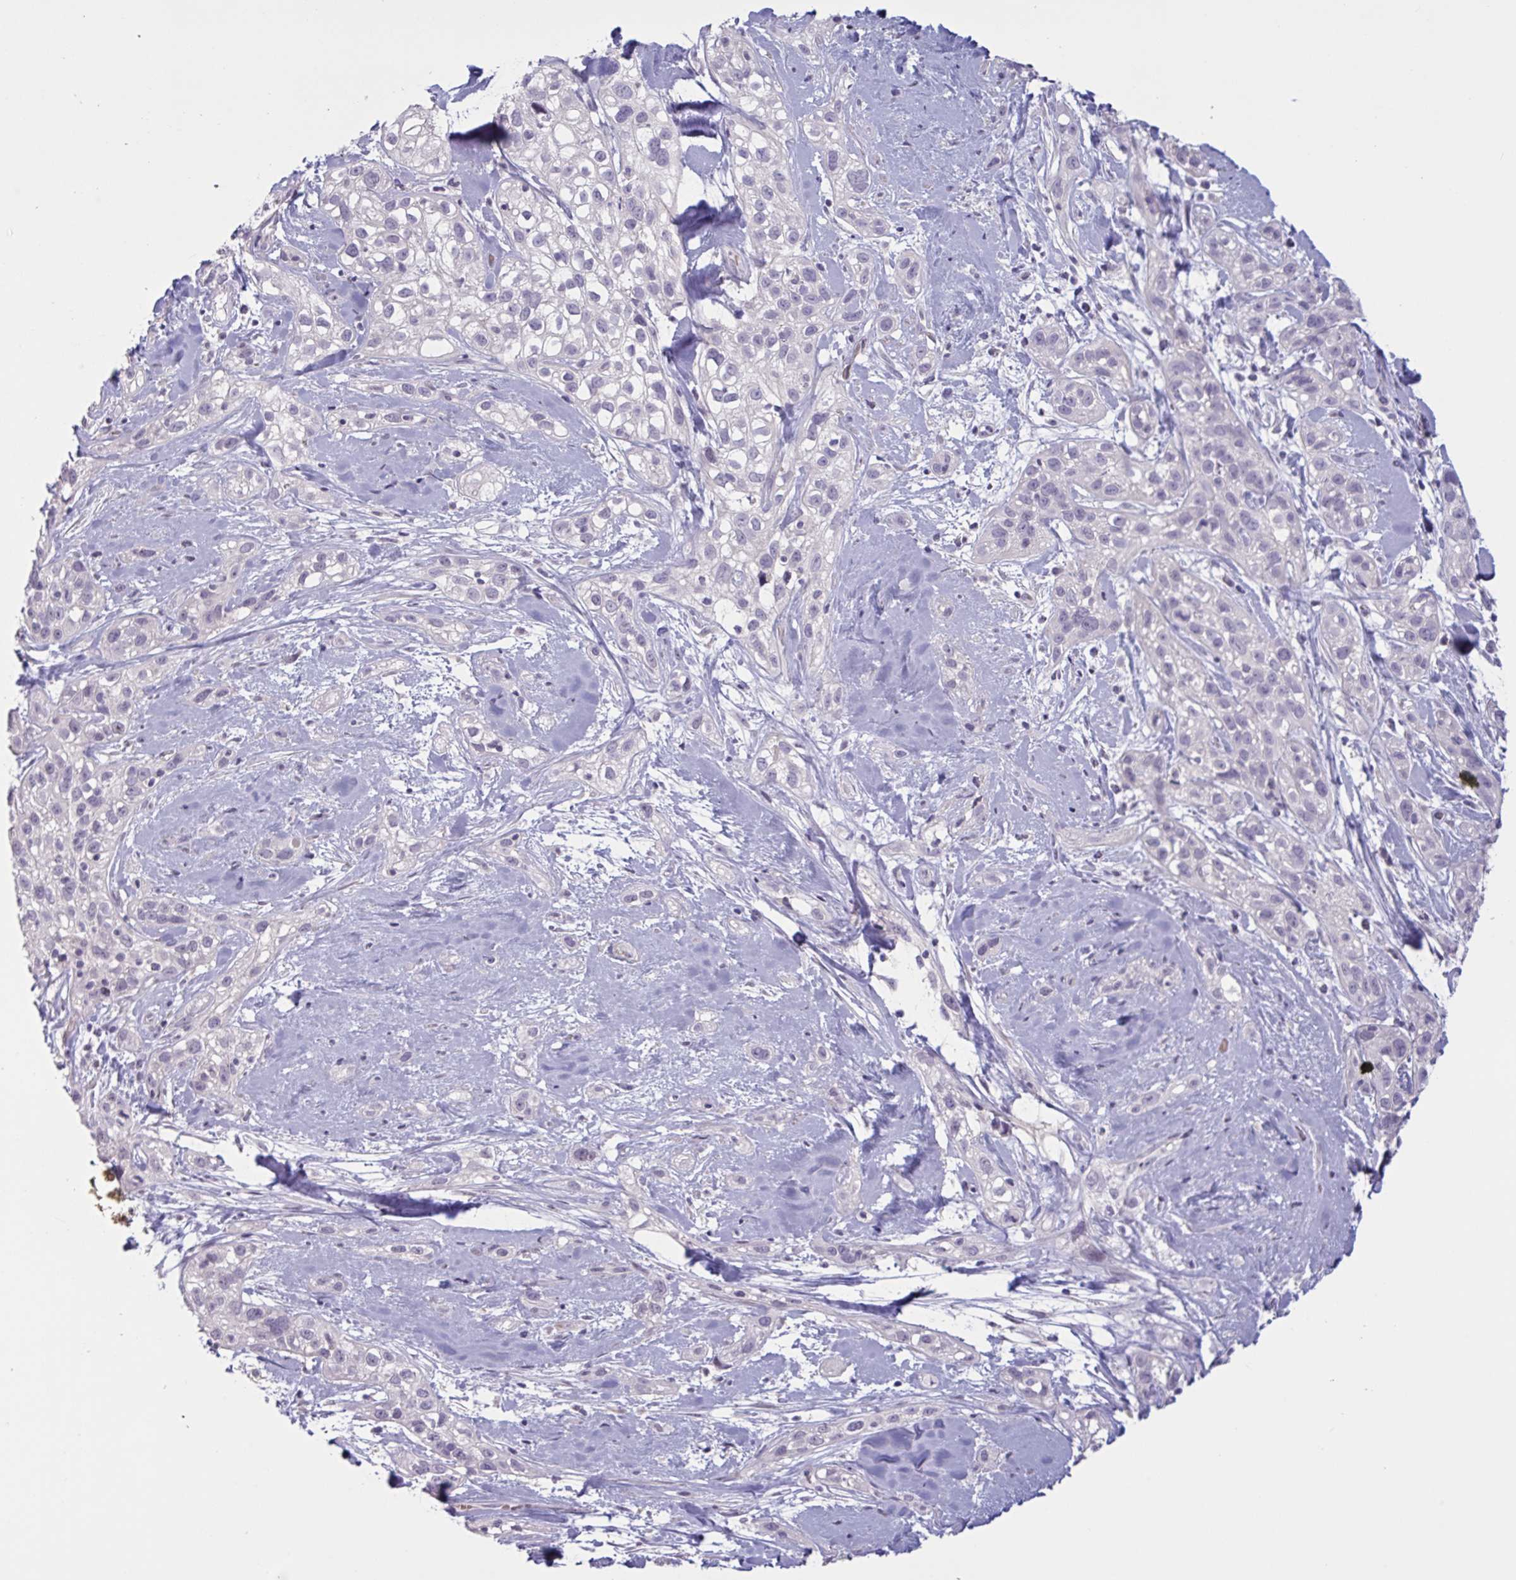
{"staining": {"intensity": "negative", "quantity": "none", "location": "none"}, "tissue": "skin cancer", "cell_type": "Tumor cells", "image_type": "cancer", "snomed": [{"axis": "morphology", "description": "Squamous cell carcinoma, NOS"}, {"axis": "topography", "description": "Skin"}], "caption": "A micrograph of human squamous cell carcinoma (skin) is negative for staining in tumor cells.", "gene": "RFPL4B", "patient": {"sex": "male", "age": 82}}